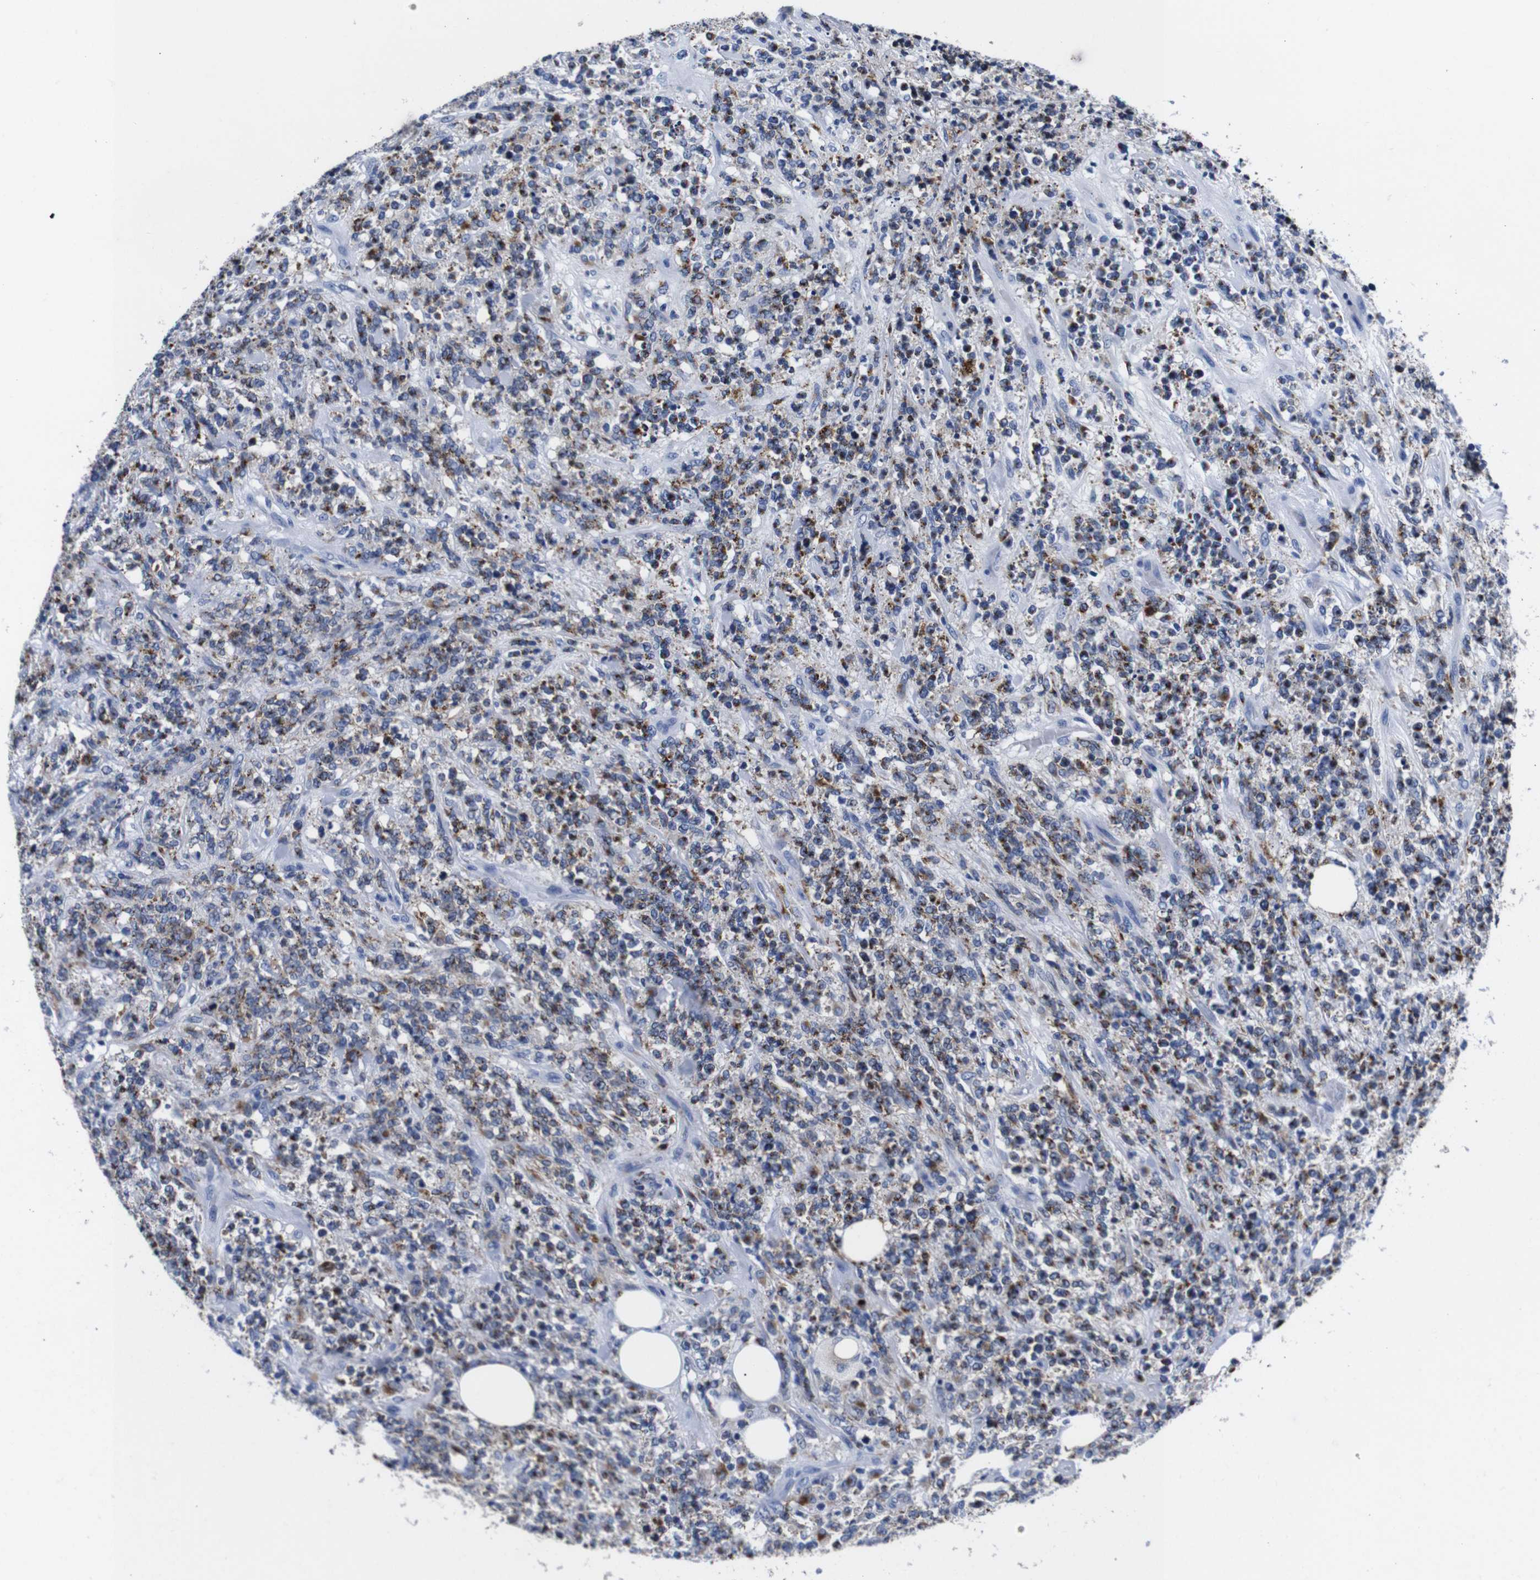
{"staining": {"intensity": "moderate", "quantity": "25%-75%", "location": "cytoplasmic/membranous"}, "tissue": "lymphoma", "cell_type": "Tumor cells", "image_type": "cancer", "snomed": [{"axis": "morphology", "description": "Malignant lymphoma, non-Hodgkin's type, High grade"}, {"axis": "topography", "description": "Soft tissue"}], "caption": "Protein staining reveals moderate cytoplasmic/membranous staining in about 25%-75% of tumor cells in malignant lymphoma, non-Hodgkin's type (high-grade).", "gene": "HLA-DMB", "patient": {"sex": "male", "age": 18}}